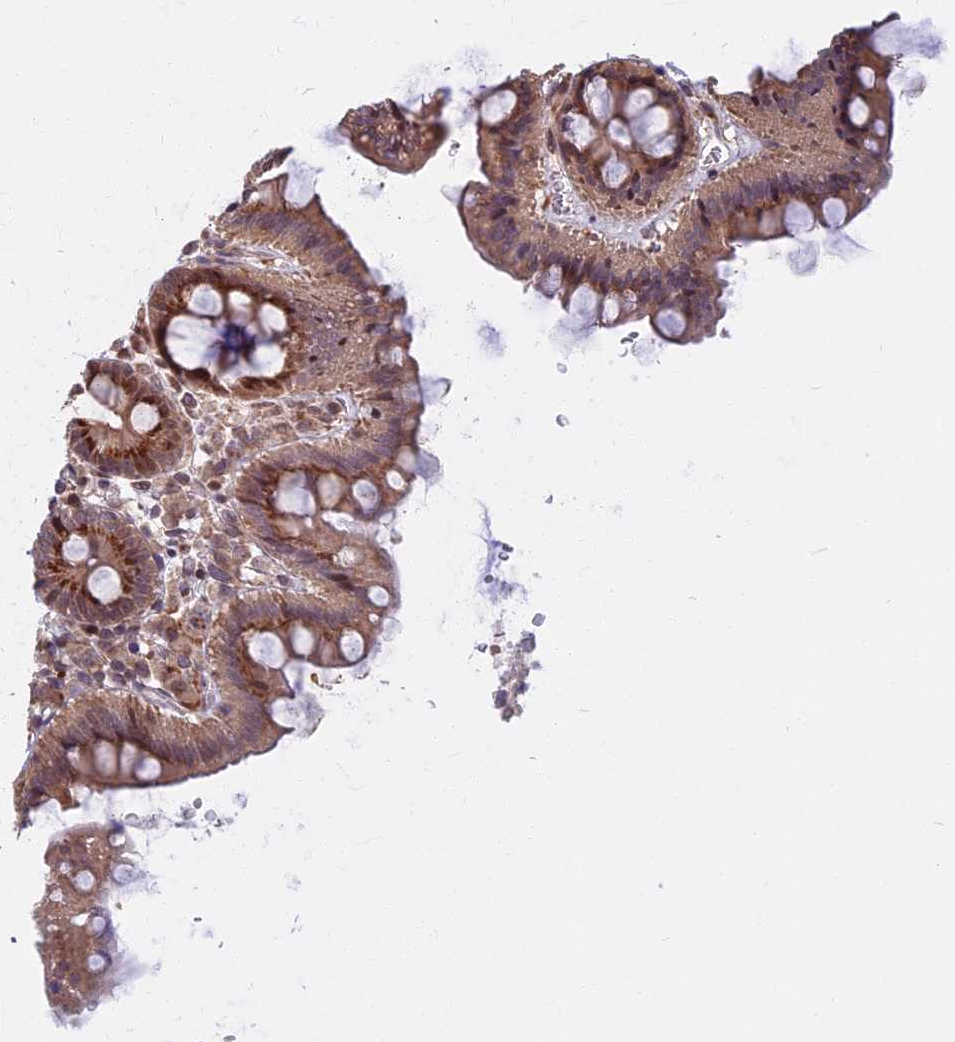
{"staining": {"intensity": "moderate", "quantity": ">75%", "location": "cytoplasmic/membranous,nuclear"}, "tissue": "colon", "cell_type": "Endothelial cells", "image_type": "normal", "snomed": [{"axis": "morphology", "description": "Normal tissue, NOS"}, {"axis": "topography", "description": "Colon"}], "caption": "Immunohistochemistry photomicrograph of unremarkable colon: human colon stained using immunohistochemistry displays medium levels of moderate protein expression localized specifically in the cytoplasmic/membranous,nuclear of endothelial cells, appearing as a cytoplasmic/membranous,nuclear brown color.", "gene": "CCDC113", "patient": {"sex": "male", "age": 75}}